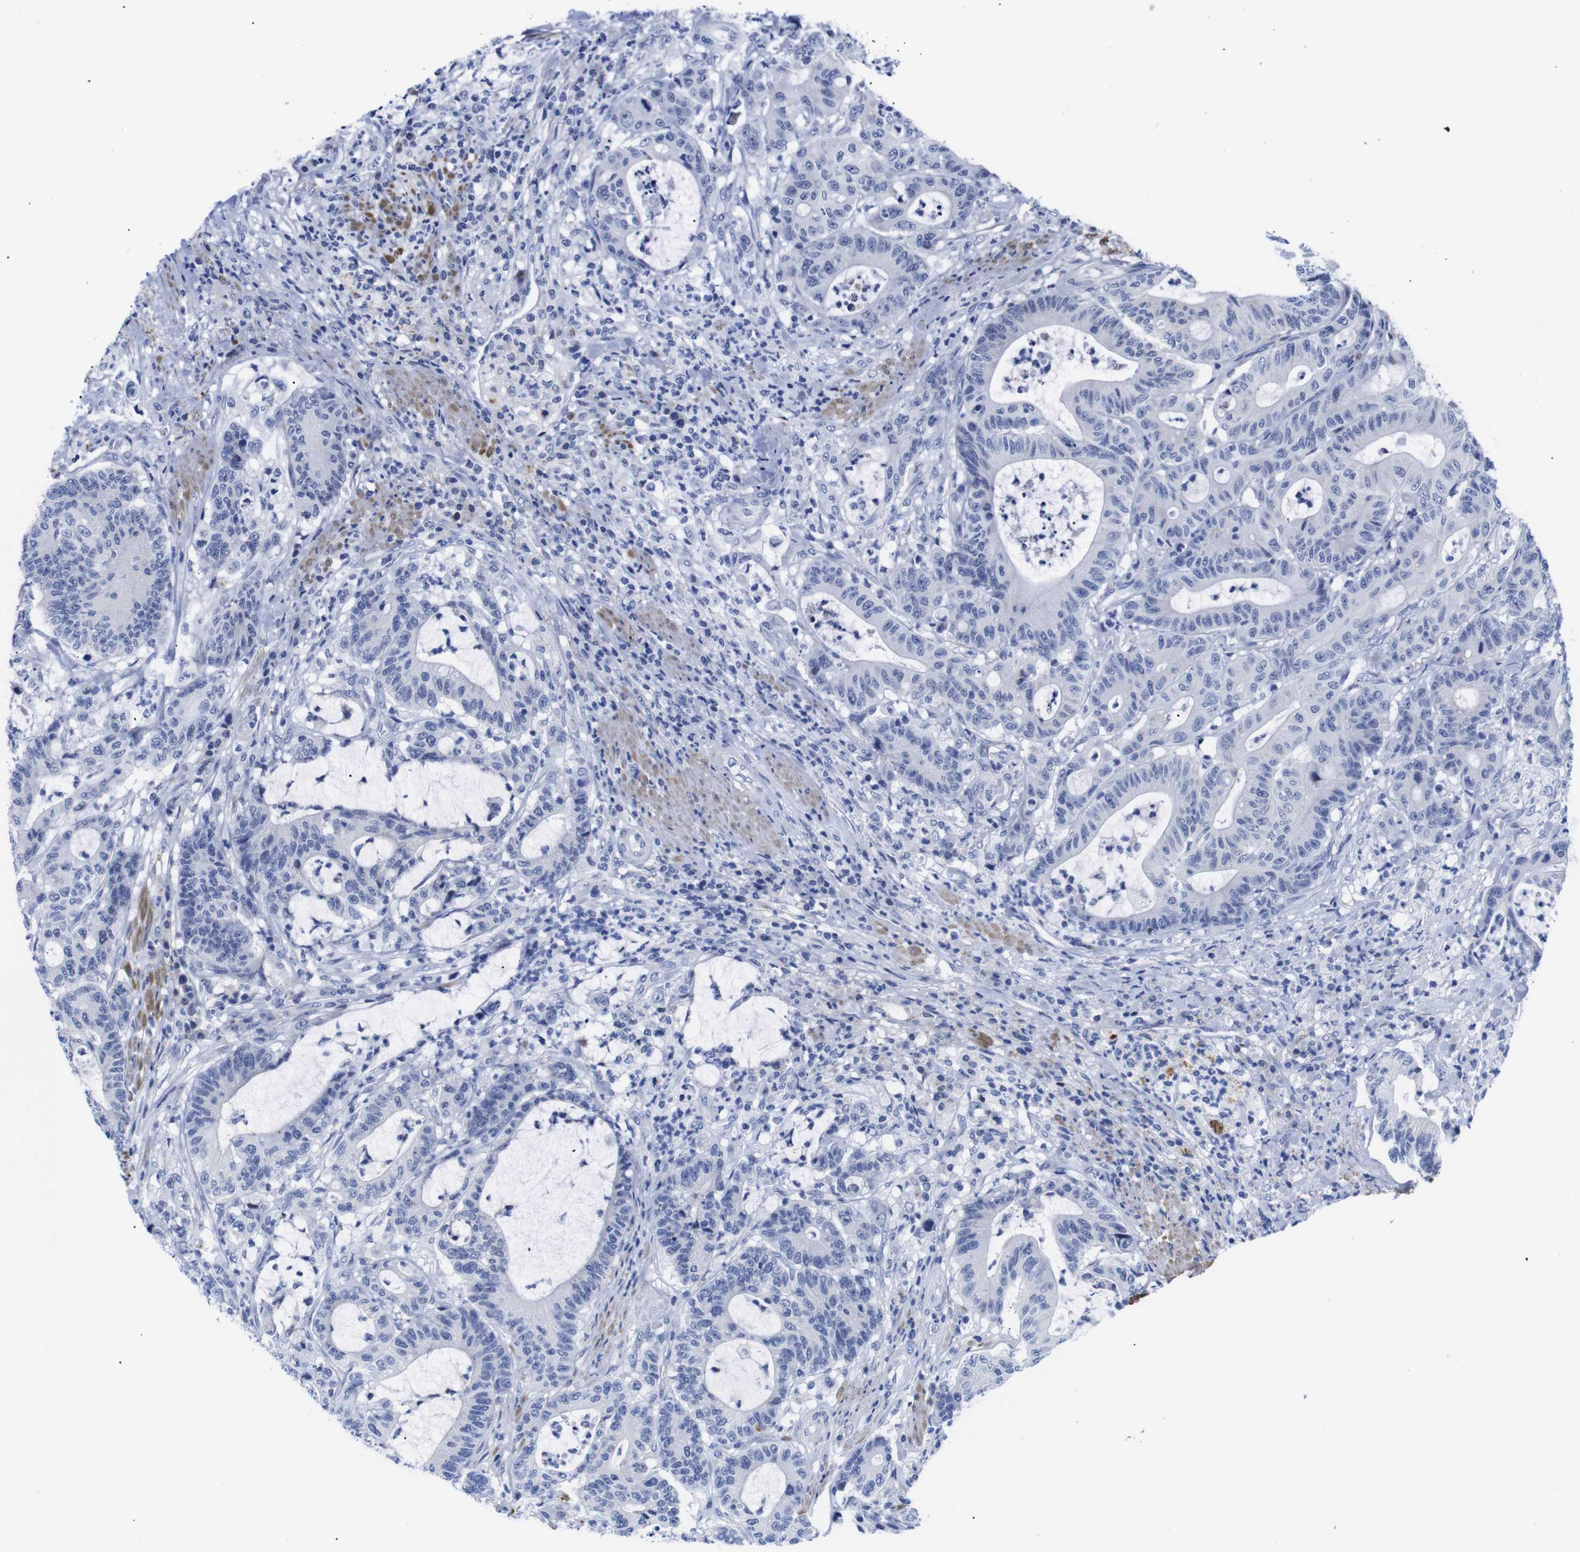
{"staining": {"intensity": "negative", "quantity": "none", "location": "none"}, "tissue": "colorectal cancer", "cell_type": "Tumor cells", "image_type": "cancer", "snomed": [{"axis": "morphology", "description": "Adenocarcinoma, NOS"}, {"axis": "topography", "description": "Colon"}], "caption": "High power microscopy histopathology image of an immunohistochemistry micrograph of adenocarcinoma (colorectal), revealing no significant positivity in tumor cells. (Brightfield microscopy of DAB IHC at high magnification).", "gene": "LRRC55", "patient": {"sex": "female", "age": 84}}